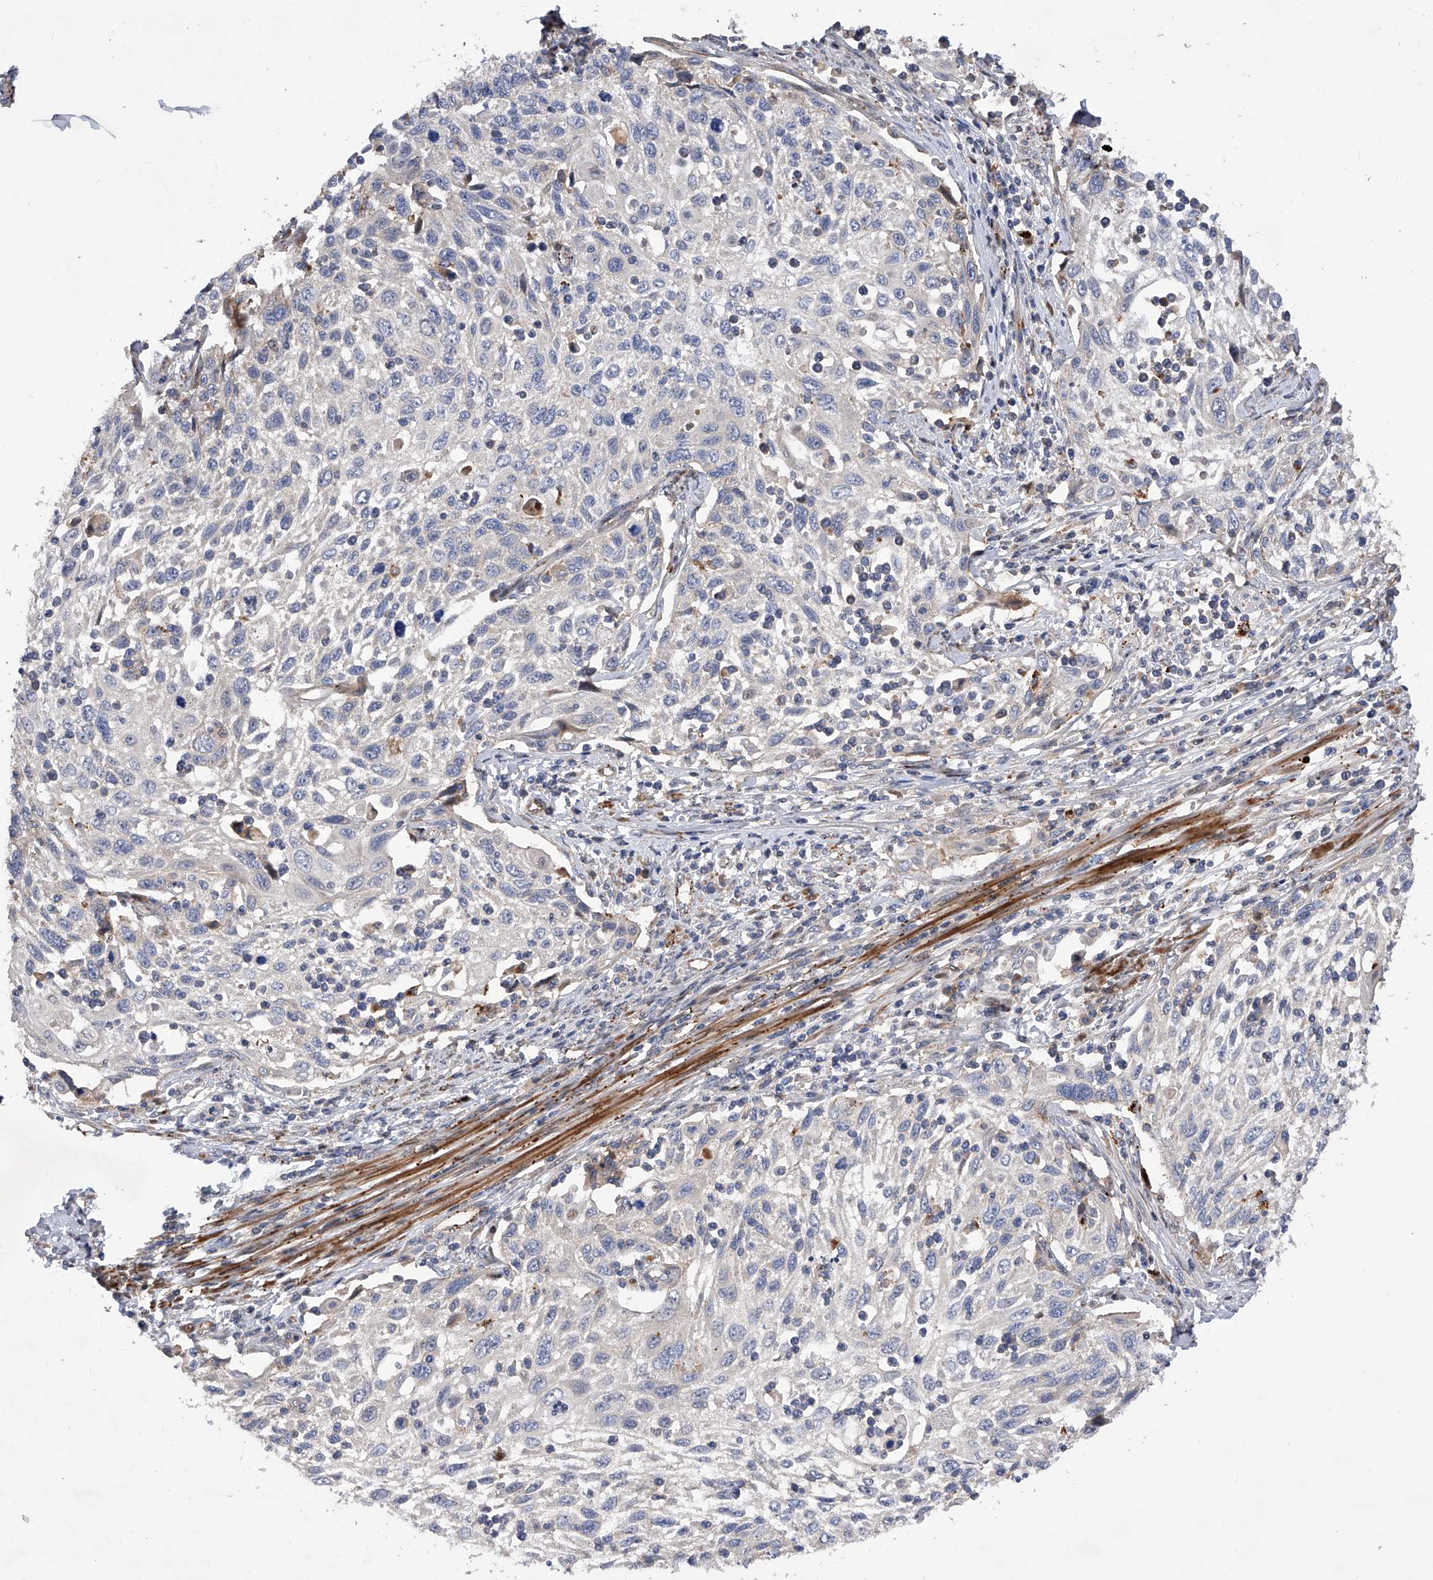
{"staining": {"intensity": "negative", "quantity": "none", "location": "none"}, "tissue": "cervical cancer", "cell_type": "Tumor cells", "image_type": "cancer", "snomed": [{"axis": "morphology", "description": "Squamous cell carcinoma, NOS"}, {"axis": "topography", "description": "Cervix"}], "caption": "Immunohistochemistry of human squamous cell carcinoma (cervical) reveals no expression in tumor cells.", "gene": "PDSS2", "patient": {"sex": "female", "age": 70}}